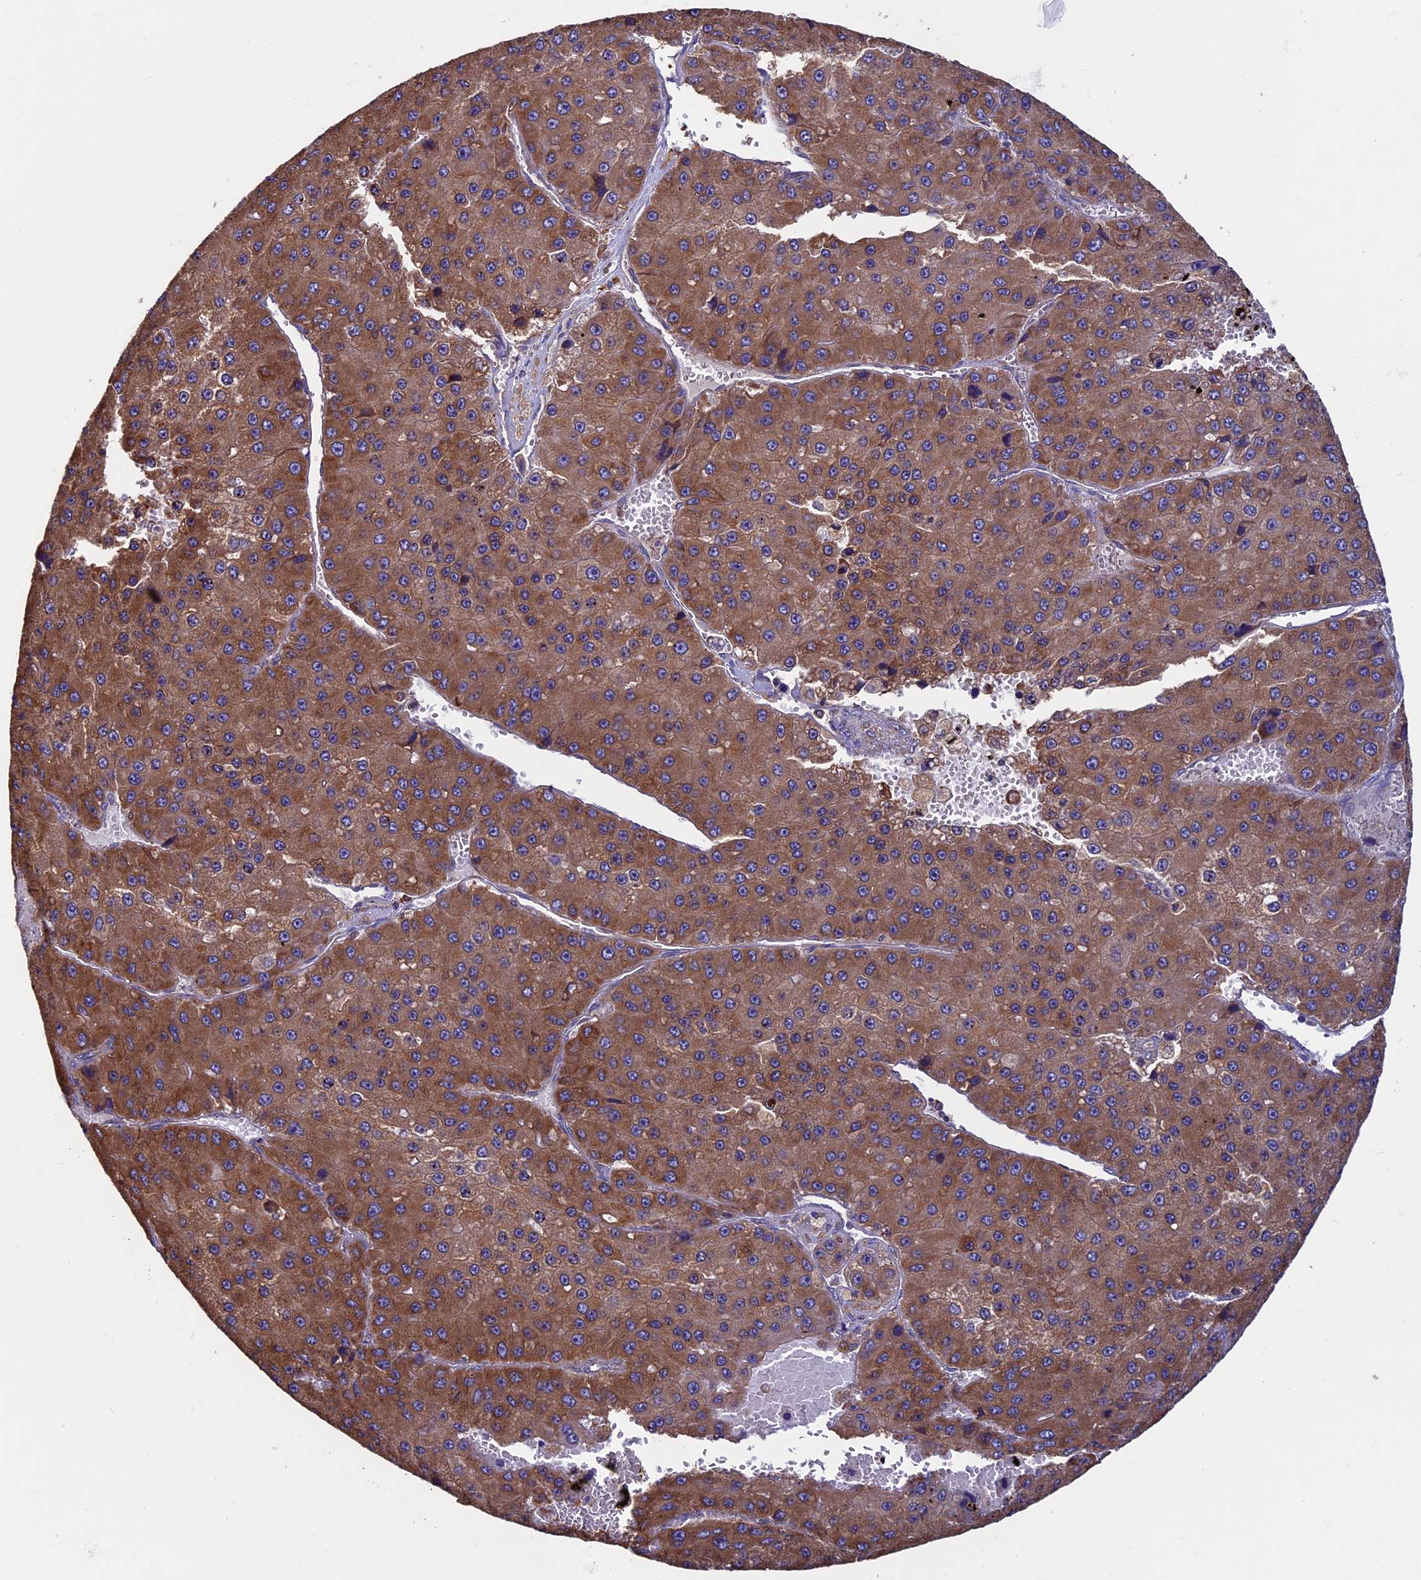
{"staining": {"intensity": "moderate", "quantity": ">75%", "location": "cytoplasmic/membranous"}, "tissue": "liver cancer", "cell_type": "Tumor cells", "image_type": "cancer", "snomed": [{"axis": "morphology", "description": "Carcinoma, Hepatocellular, NOS"}, {"axis": "topography", "description": "Liver"}], "caption": "Liver cancer tissue displays moderate cytoplasmic/membranous positivity in about >75% of tumor cells", "gene": "BTBD3", "patient": {"sex": "female", "age": 73}}